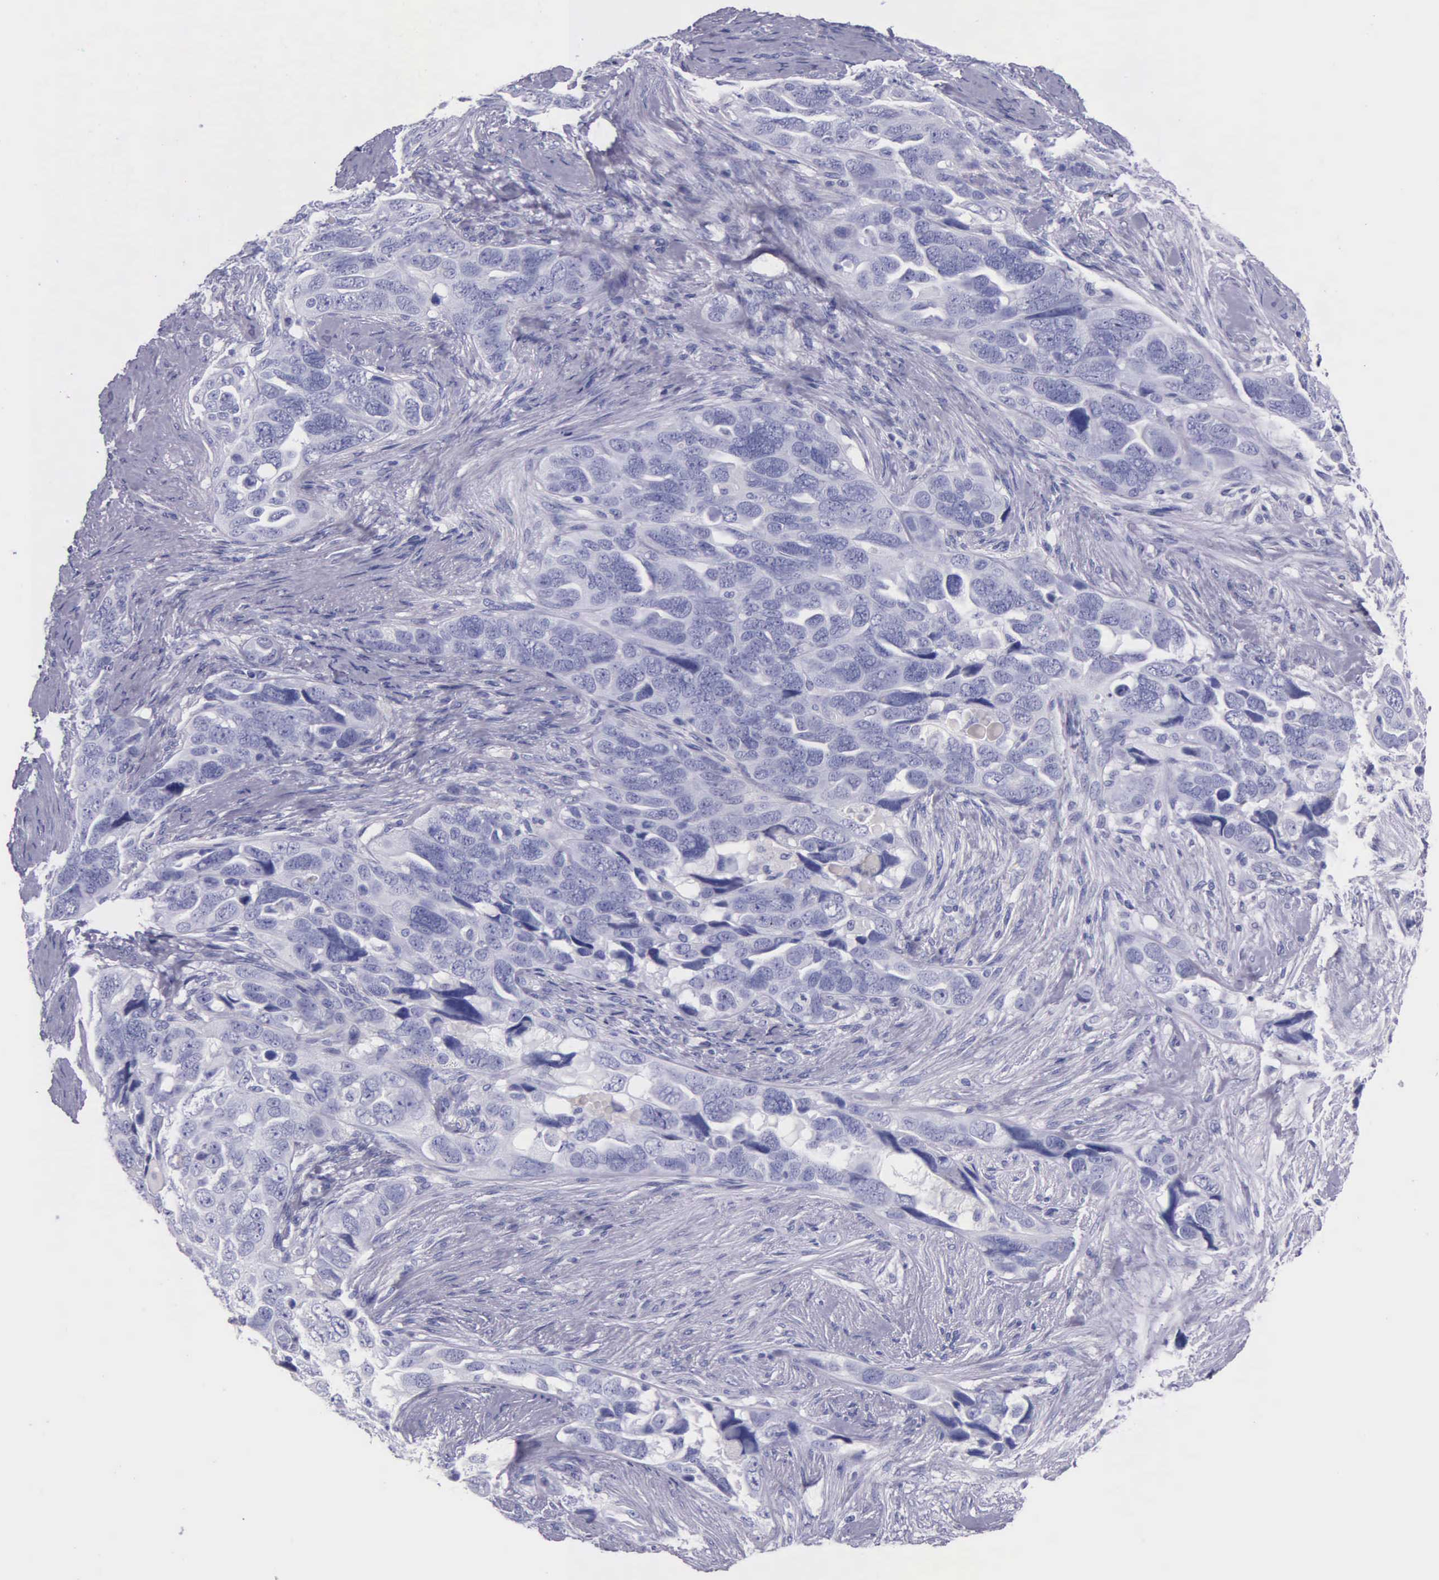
{"staining": {"intensity": "negative", "quantity": "none", "location": "none"}, "tissue": "ovarian cancer", "cell_type": "Tumor cells", "image_type": "cancer", "snomed": [{"axis": "morphology", "description": "Cystadenocarcinoma, serous, NOS"}, {"axis": "topography", "description": "Ovary"}], "caption": "The immunohistochemistry micrograph has no significant positivity in tumor cells of ovarian cancer (serous cystadenocarcinoma) tissue.", "gene": "KLK3", "patient": {"sex": "female", "age": 63}}